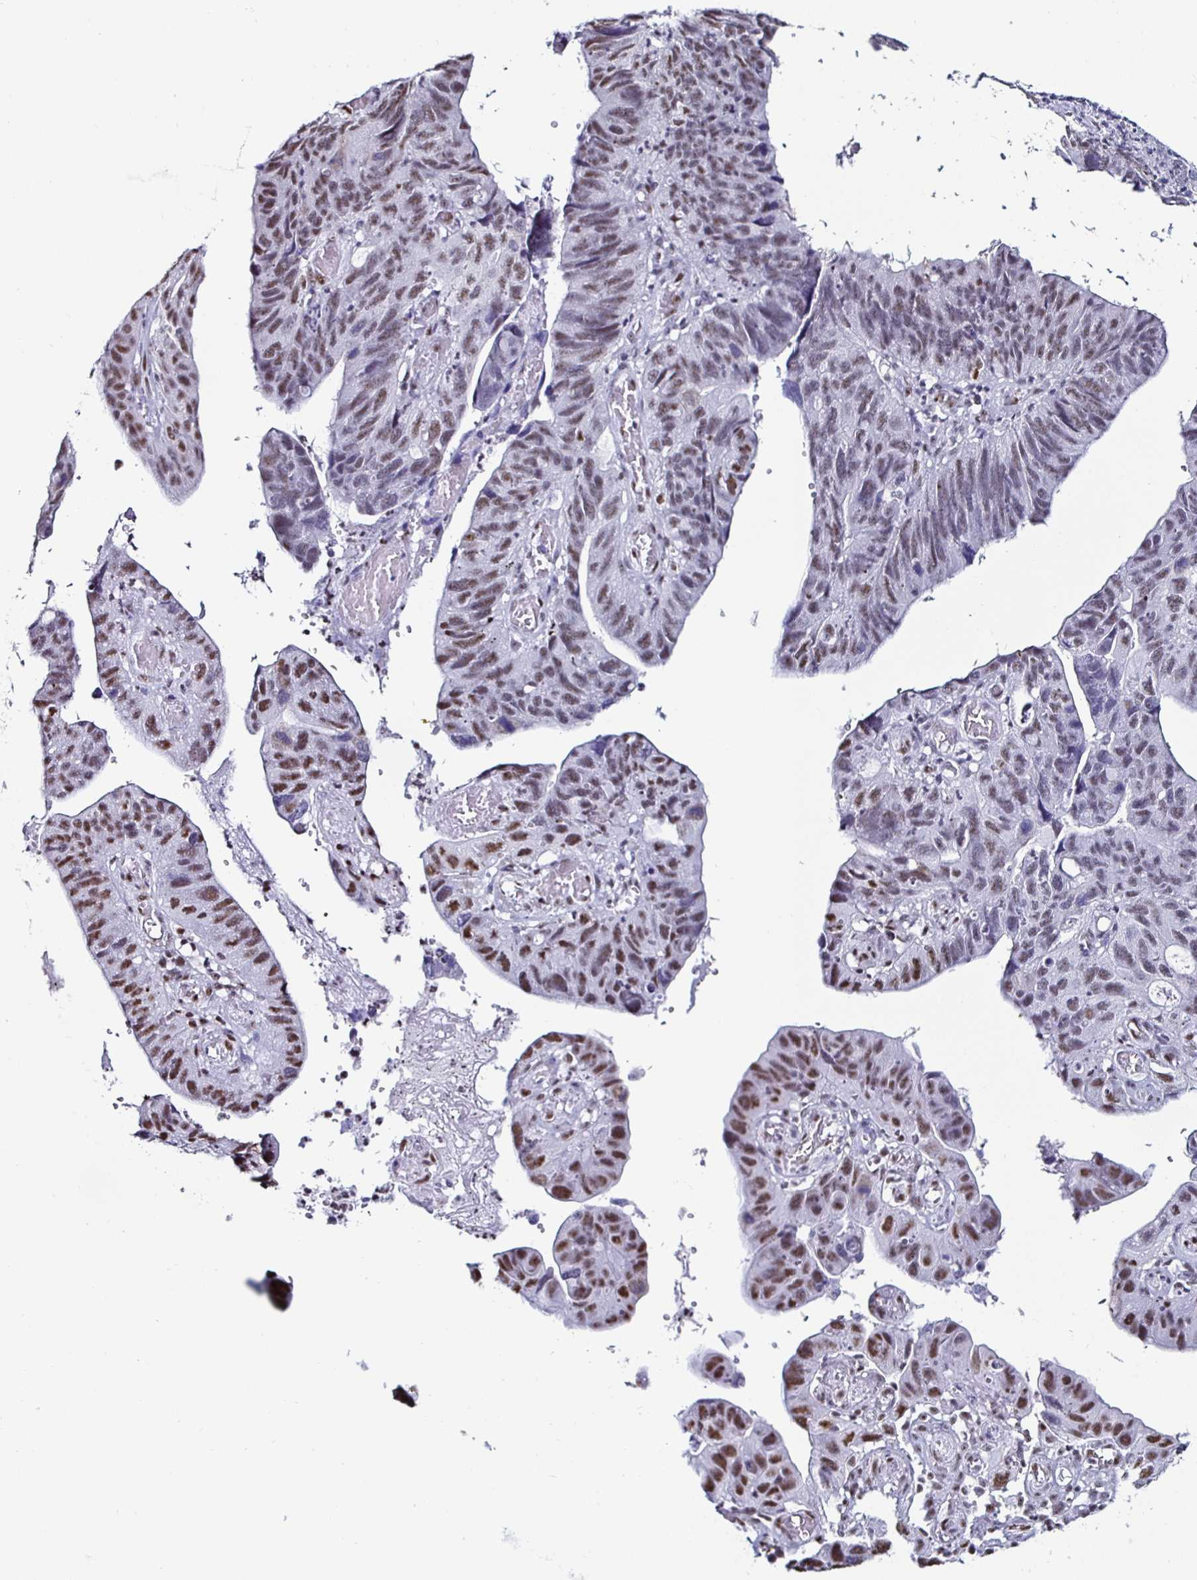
{"staining": {"intensity": "moderate", "quantity": "25%-75%", "location": "nuclear"}, "tissue": "stomach cancer", "cell_type": "Tumor cells", "image_type": "cancer", "snomed": [{"axis": "morphology", "description": "Adenocarcinoma, NOS"}, {"axis": "topography", "description": "Stomach"}], "caption": "A brown stain labels moderate nuclear expression of a protein in stomach adenocarcinoma tumor cells. (DAB (3,3'-diaminobenzidine) IHC, brown staining for protein, blue staining for nuclei).", "gene": "DDX39B", "patient": {"sex": "male", "age": 59}}